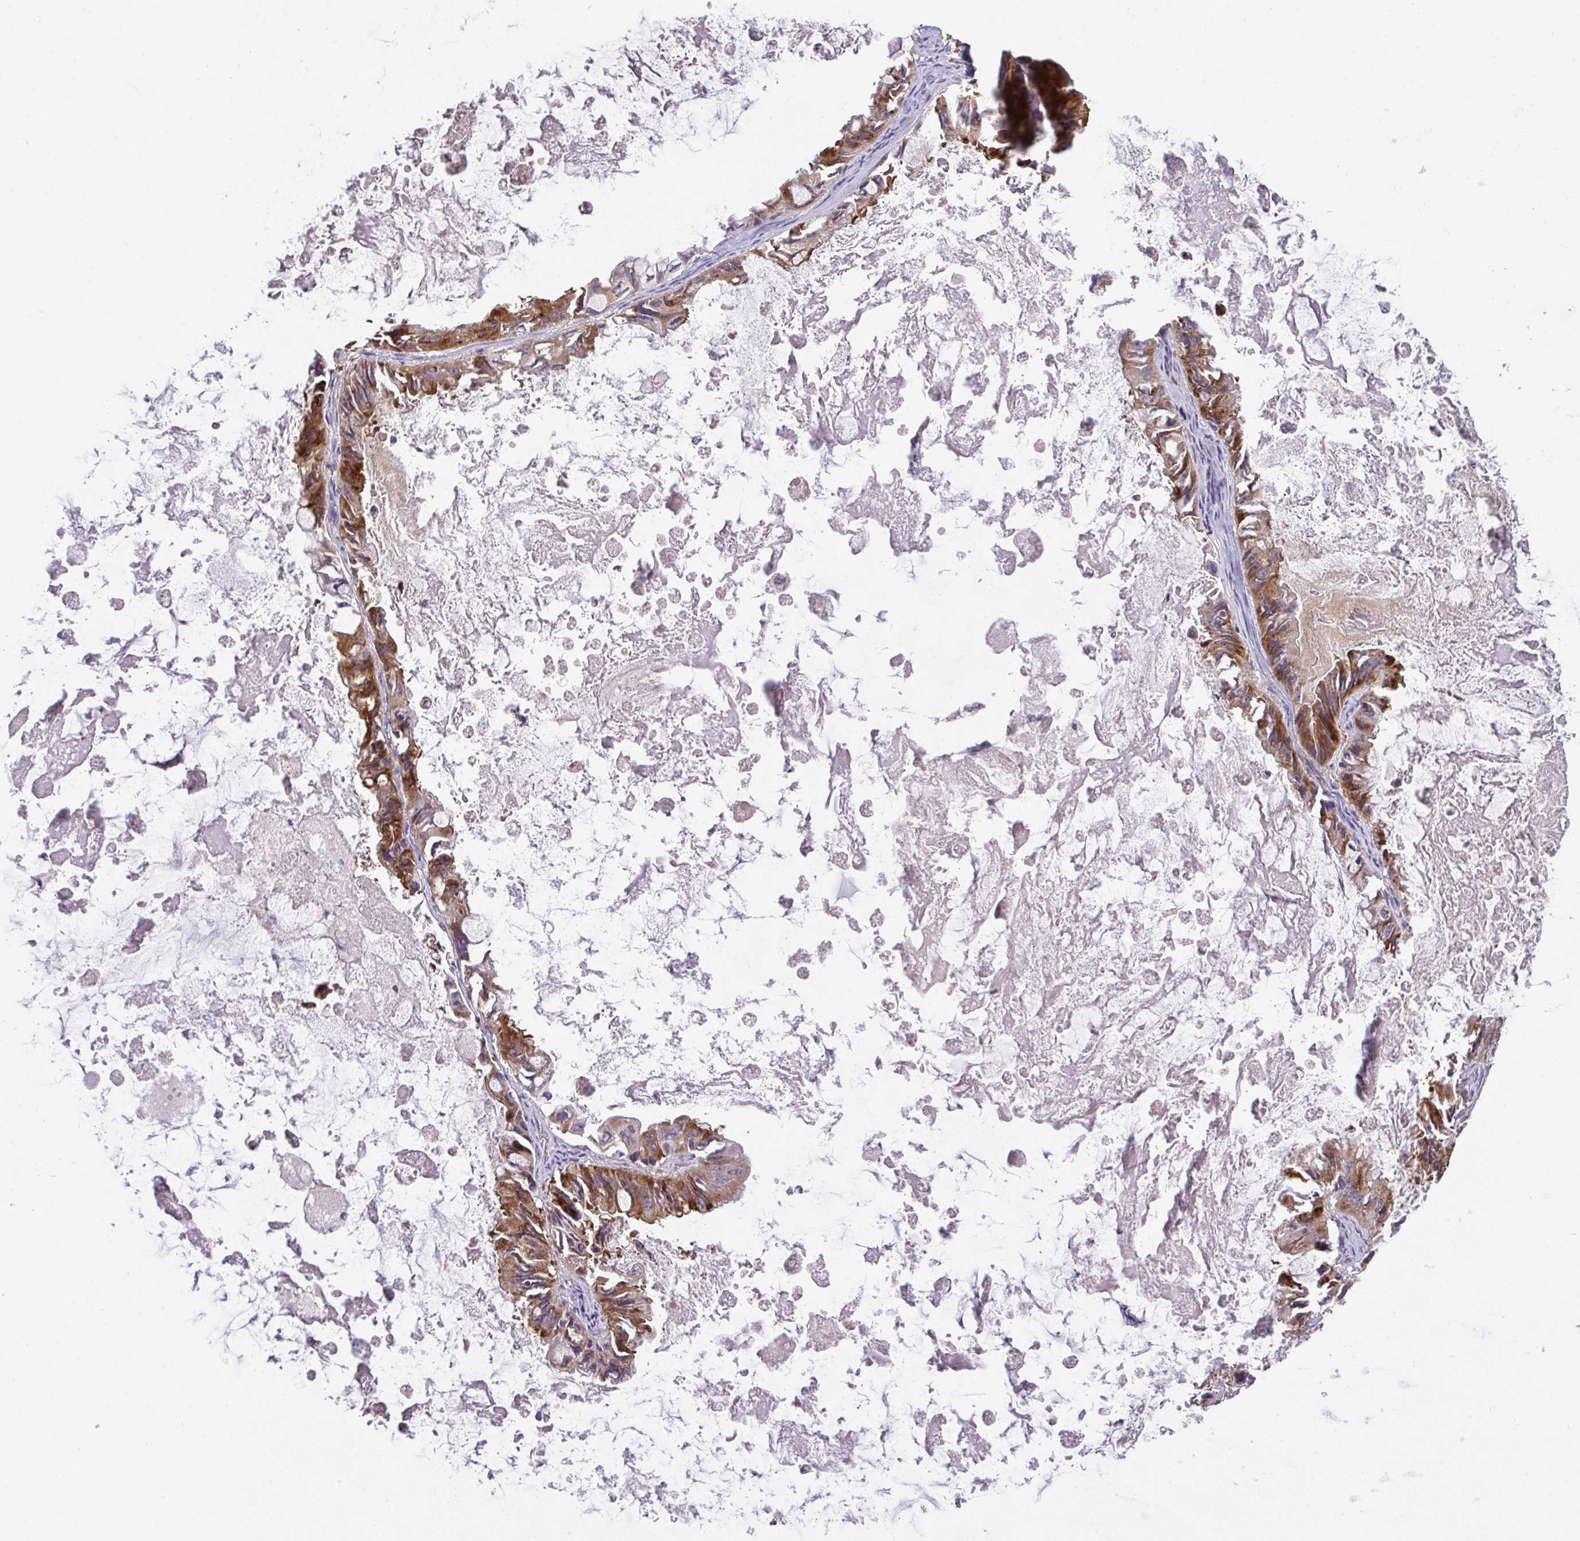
{"staining": {"intensity": "moderate", "quantity": ">75%", "location": "cytoplasmic/membranous"}, "tissue": "ovarian cancer", "cell_type": "Tumor cells", "image_type": "cancer", "snomed": [{"axis": "morphology", "description": "Cystadenocarcinoma, mucinous, NOS"}, {"axis": "topography", "description": "Ovary"}], "caption": "High-magnification brightfield microscopy of mucinous cystadenocarcinoma (ovarian) stained with DAB (brown) and counterstained with hematoxylin (blue). tumor cells exhibit moderate cytoplasmic/membranous staining is appreciated in about>75% of cells. The staining is performed using DAB brown chromogen to label protein expression. The nuclei are counter-stained blue using hematoxylin.", "gene": "YARS2", "patient": {"sex": "female", "age": 61}}